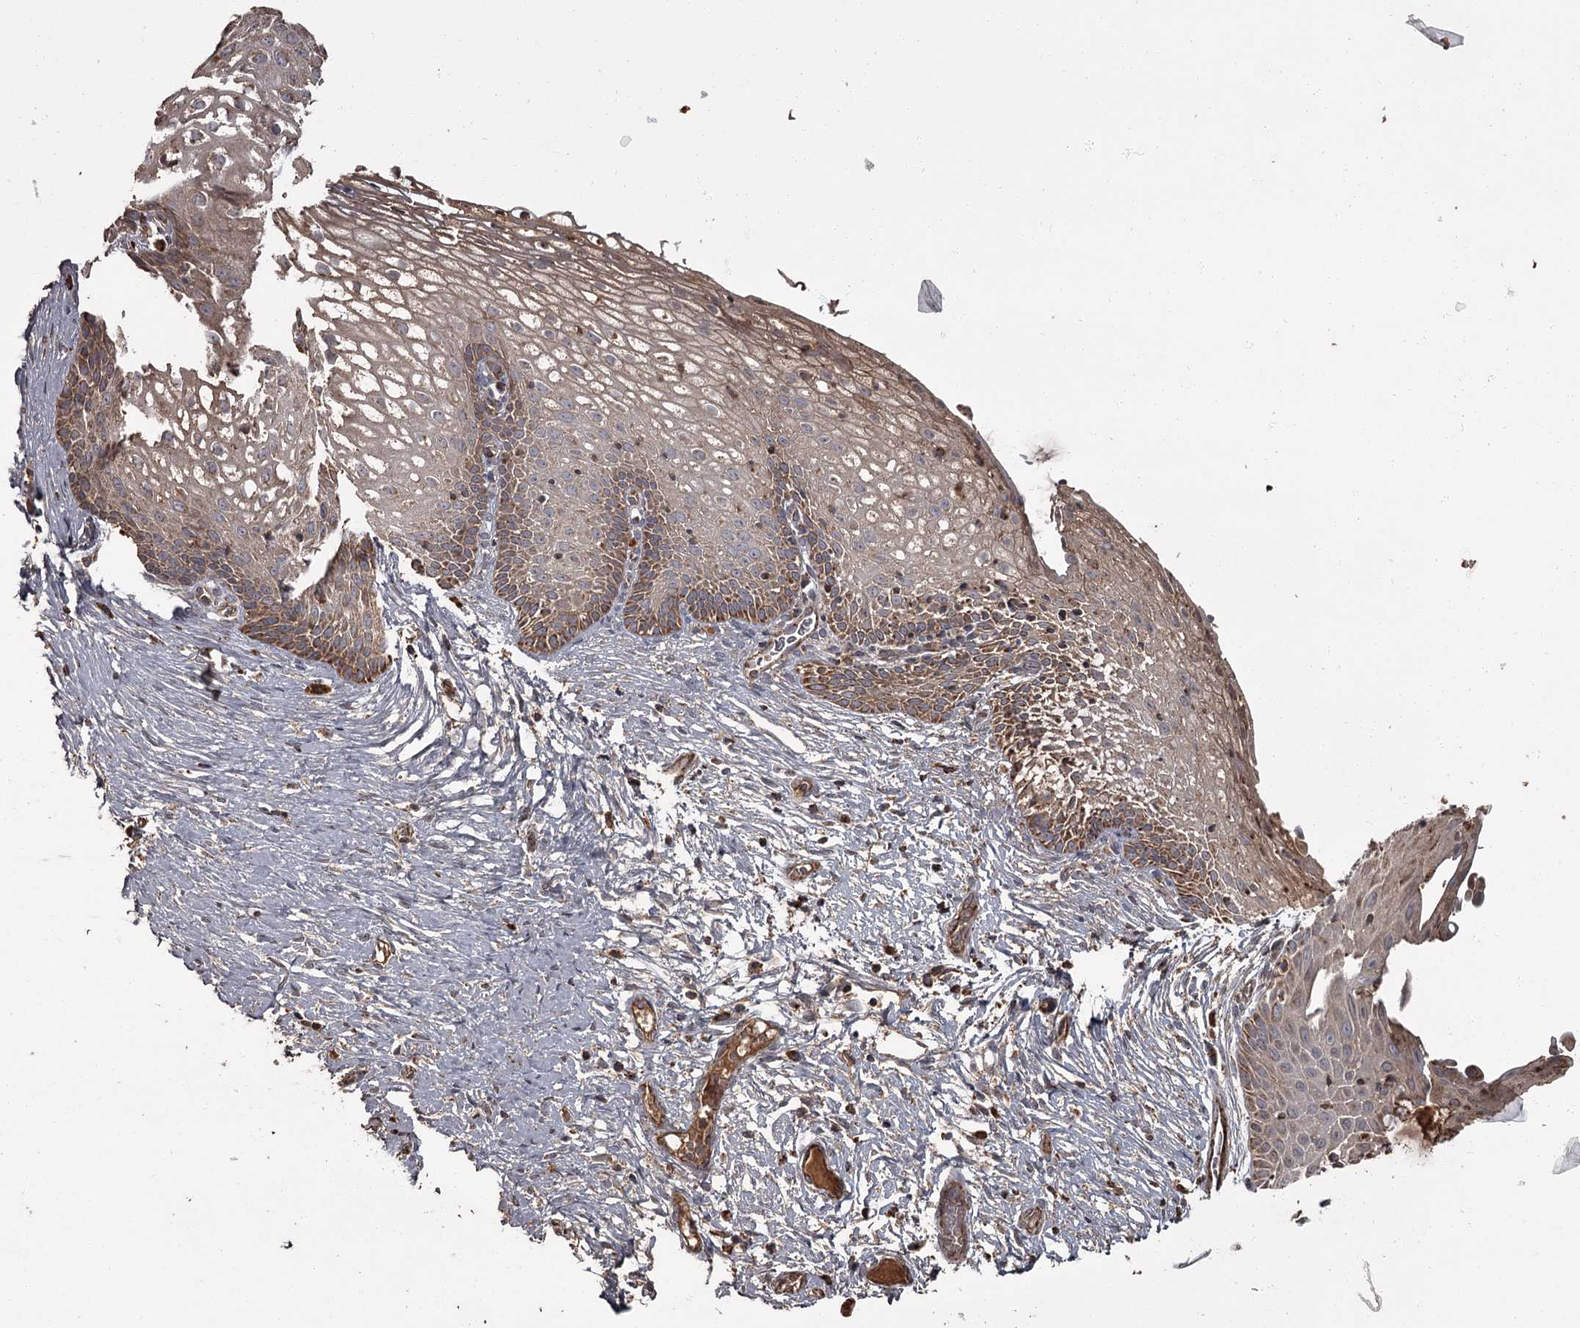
{"staining": {"intensity": "strong", "quantity": ">75%", "location": "cytoplasmic/membranous"}, "tissue": "cervix", "cell_type": "Glandular cells", "image_type": "normal", "snomed": [{"axis": "morphology", "description": "Normal tissue, NOS"}, {"axis": "topography", "description": "Cervix"}], "caption": "A high-resolution image shows immunohistochemistry (IHC) staining of unremarkable cervix, which shows strong cytoplasmic/membranous expression in about >75% of glandular cells.", "gene": "THAP9", "patient": {"sex": "female", "age": 33}}